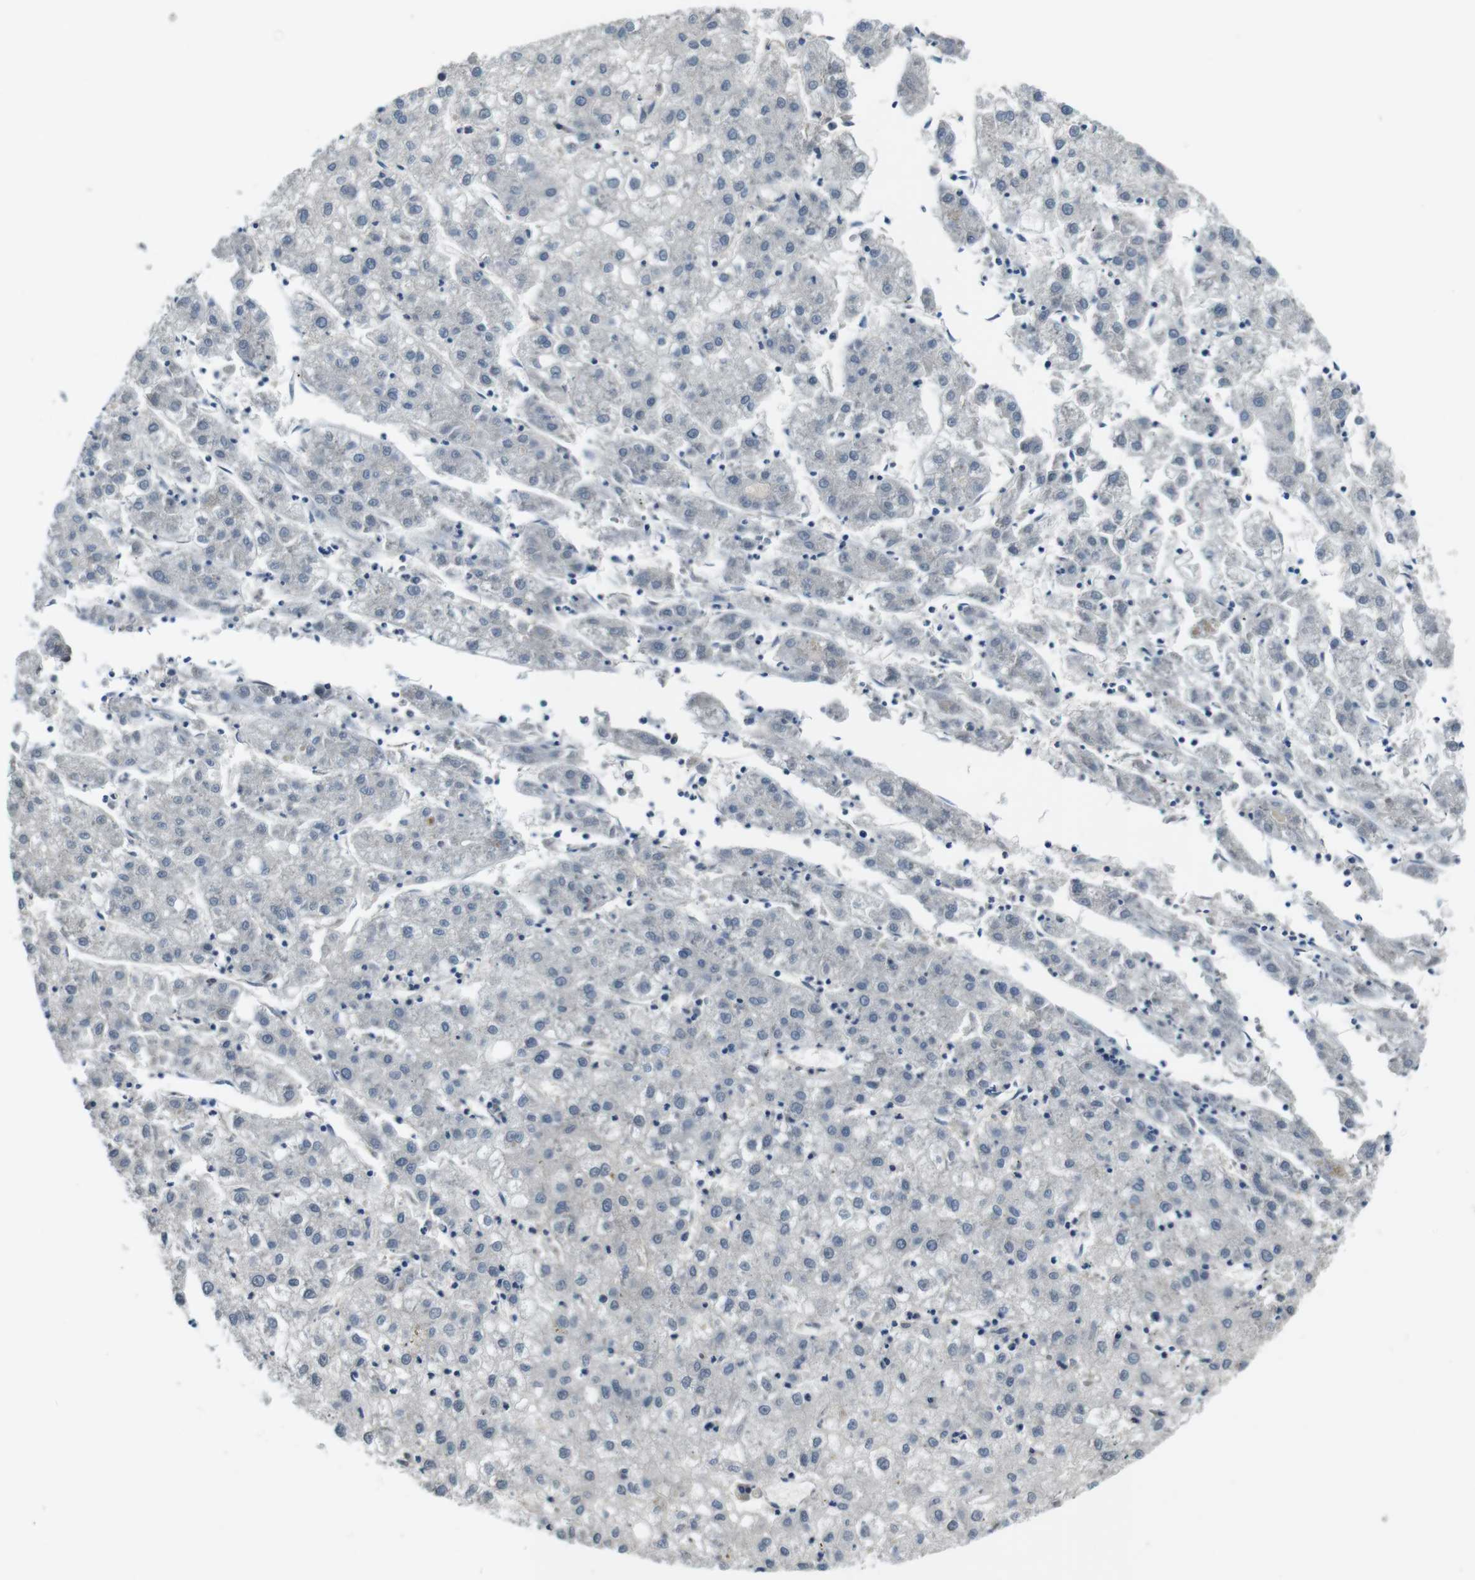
{"staining": {"intensity": "negative", "quantity": "none", "location": "none"}, "tissue": "liver cancer", "cell_type": "Tumor cells", "image_type": "cancer", "snomed": [{"axis": "morphology", "description": "Carcinoma, Hepatocellular, NOS"}, {"axis": "topography", "description": "Liver"}], "caption": "This is an IHC histopathology image of human liver hepatocellular carcinoma. There is no staining in tumor cells.", "gene": "CD163L1", "patient": {"sex": "male", "age": 72}}